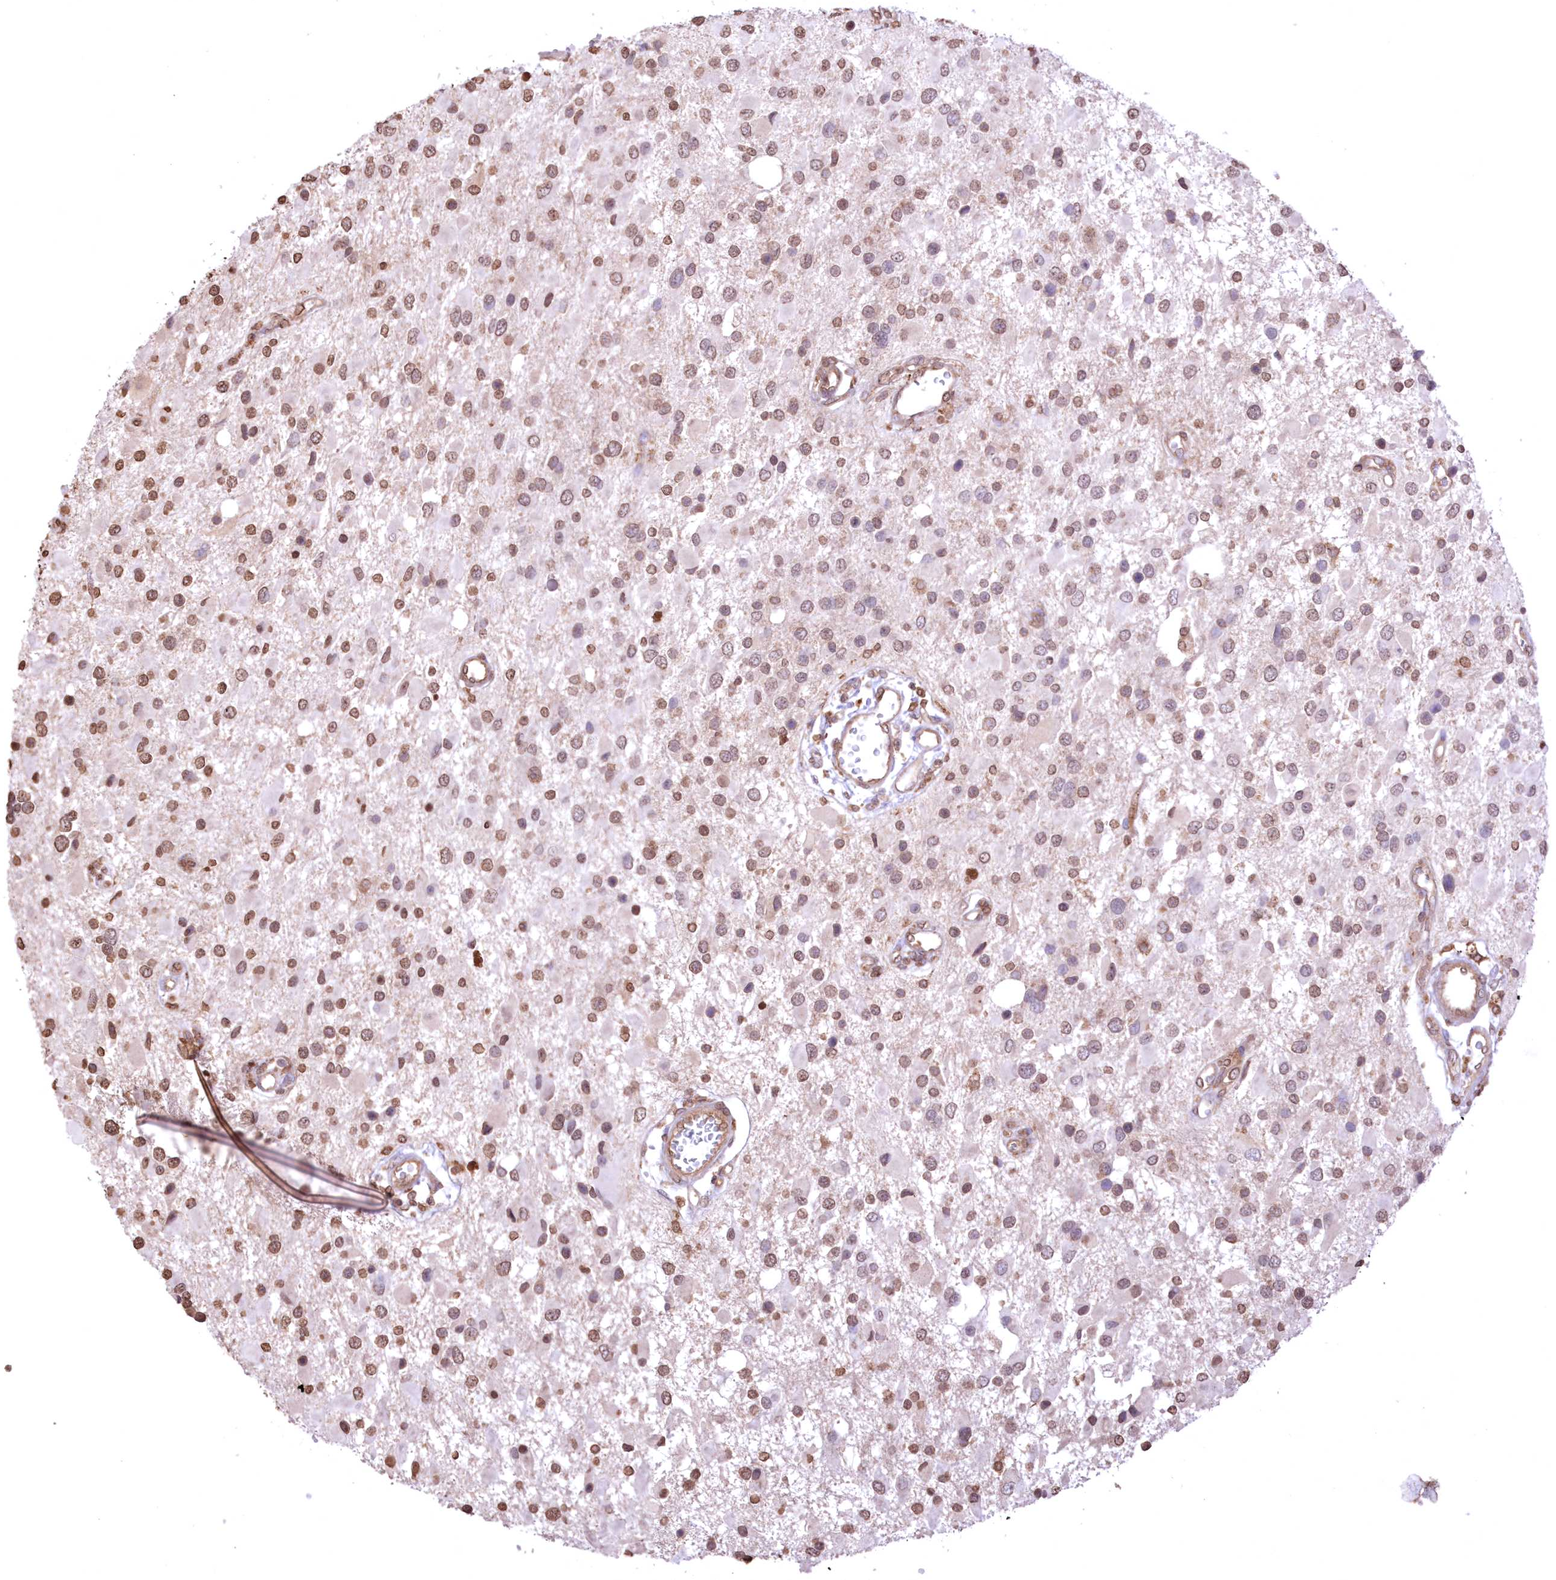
{"staining": {"intensity": "moderate", "quantity": ">75%", "location": "nuclear"}, "tissue": "glioma", "cell_type": "Tumor cells", "image_type": "cancer", "snomed": [{"axis": "morphology", "description": "Glioma, malignant, High grade"}, {"axis": "topography", "description": "Brain"}], "caption": "Immunohistochemical staining of malignant glioma (high-grade) reveals medium levels of moderate nuclear protein positivity in about >75% of tumor cells. Nuclei are stained in blue.", "gene": "FCHO2", "patient": {"sex": "male", "age": 53}}